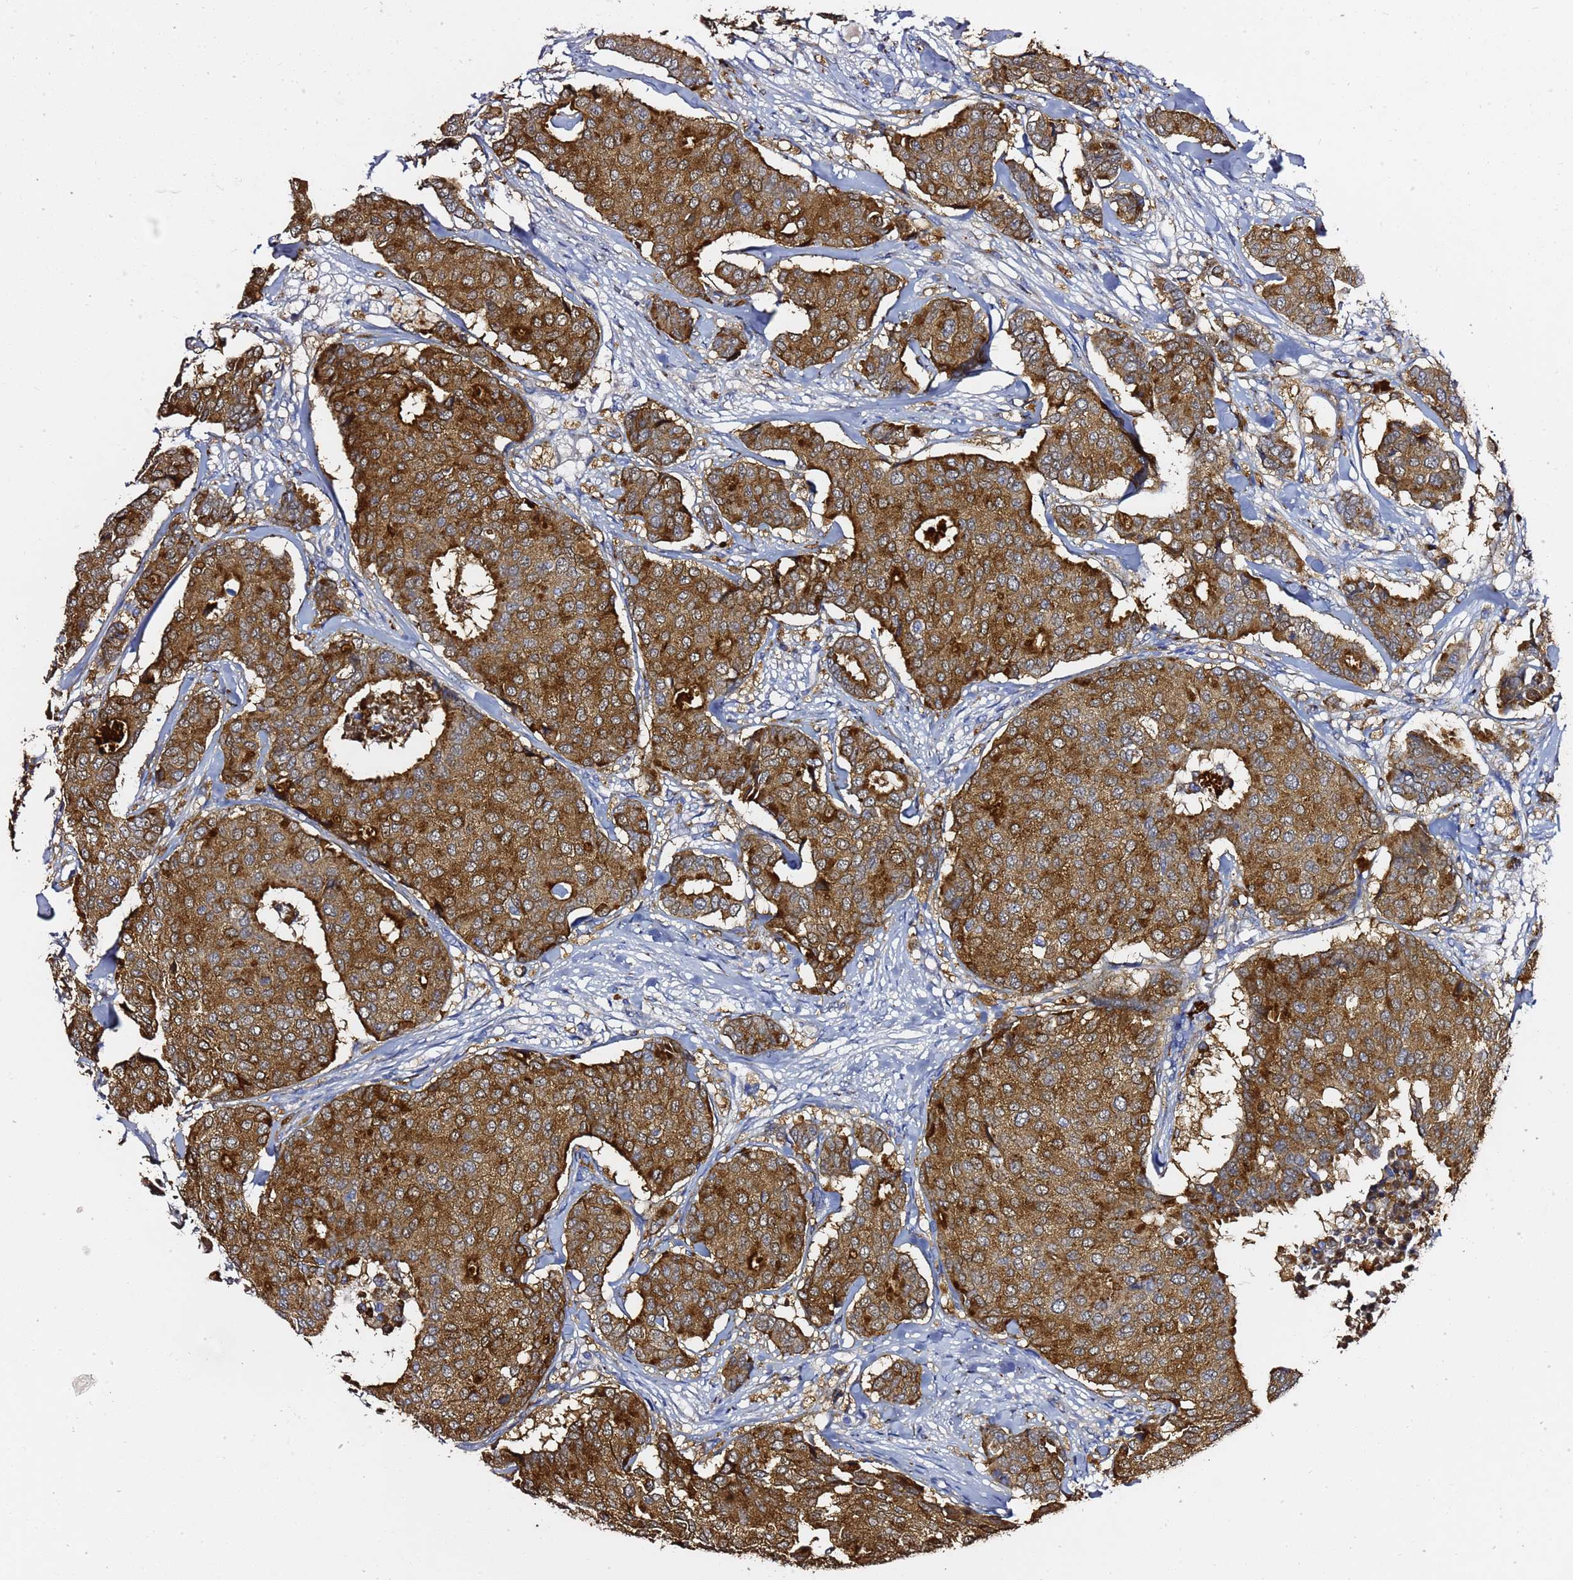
{"staining": {"intensity": "strong", "quantity": ">75%", "location": "cytoplasmic/membranous"}, "tissue": "breast cancer", "cell_type": "Tumor cells", "image_type": "cancer", "snomed": [{"axis": "morphology", "description": "Duct carcinoma"}, {"axis": "topography", "description": "Breast"}], "caption": "Immunohistochemistry micrograph of neoplastic tissue: breast cancer (infiltrating ductal carcinoma) stained using IHC exhibits high levels of strong protein expression localized specifically in the cytoplasmic/membranous of tumor cells, appearing as a cytoplasmic/membranous brown color.", "gene": "NAT2", "patient": {"sex": "female", "age": 75}}